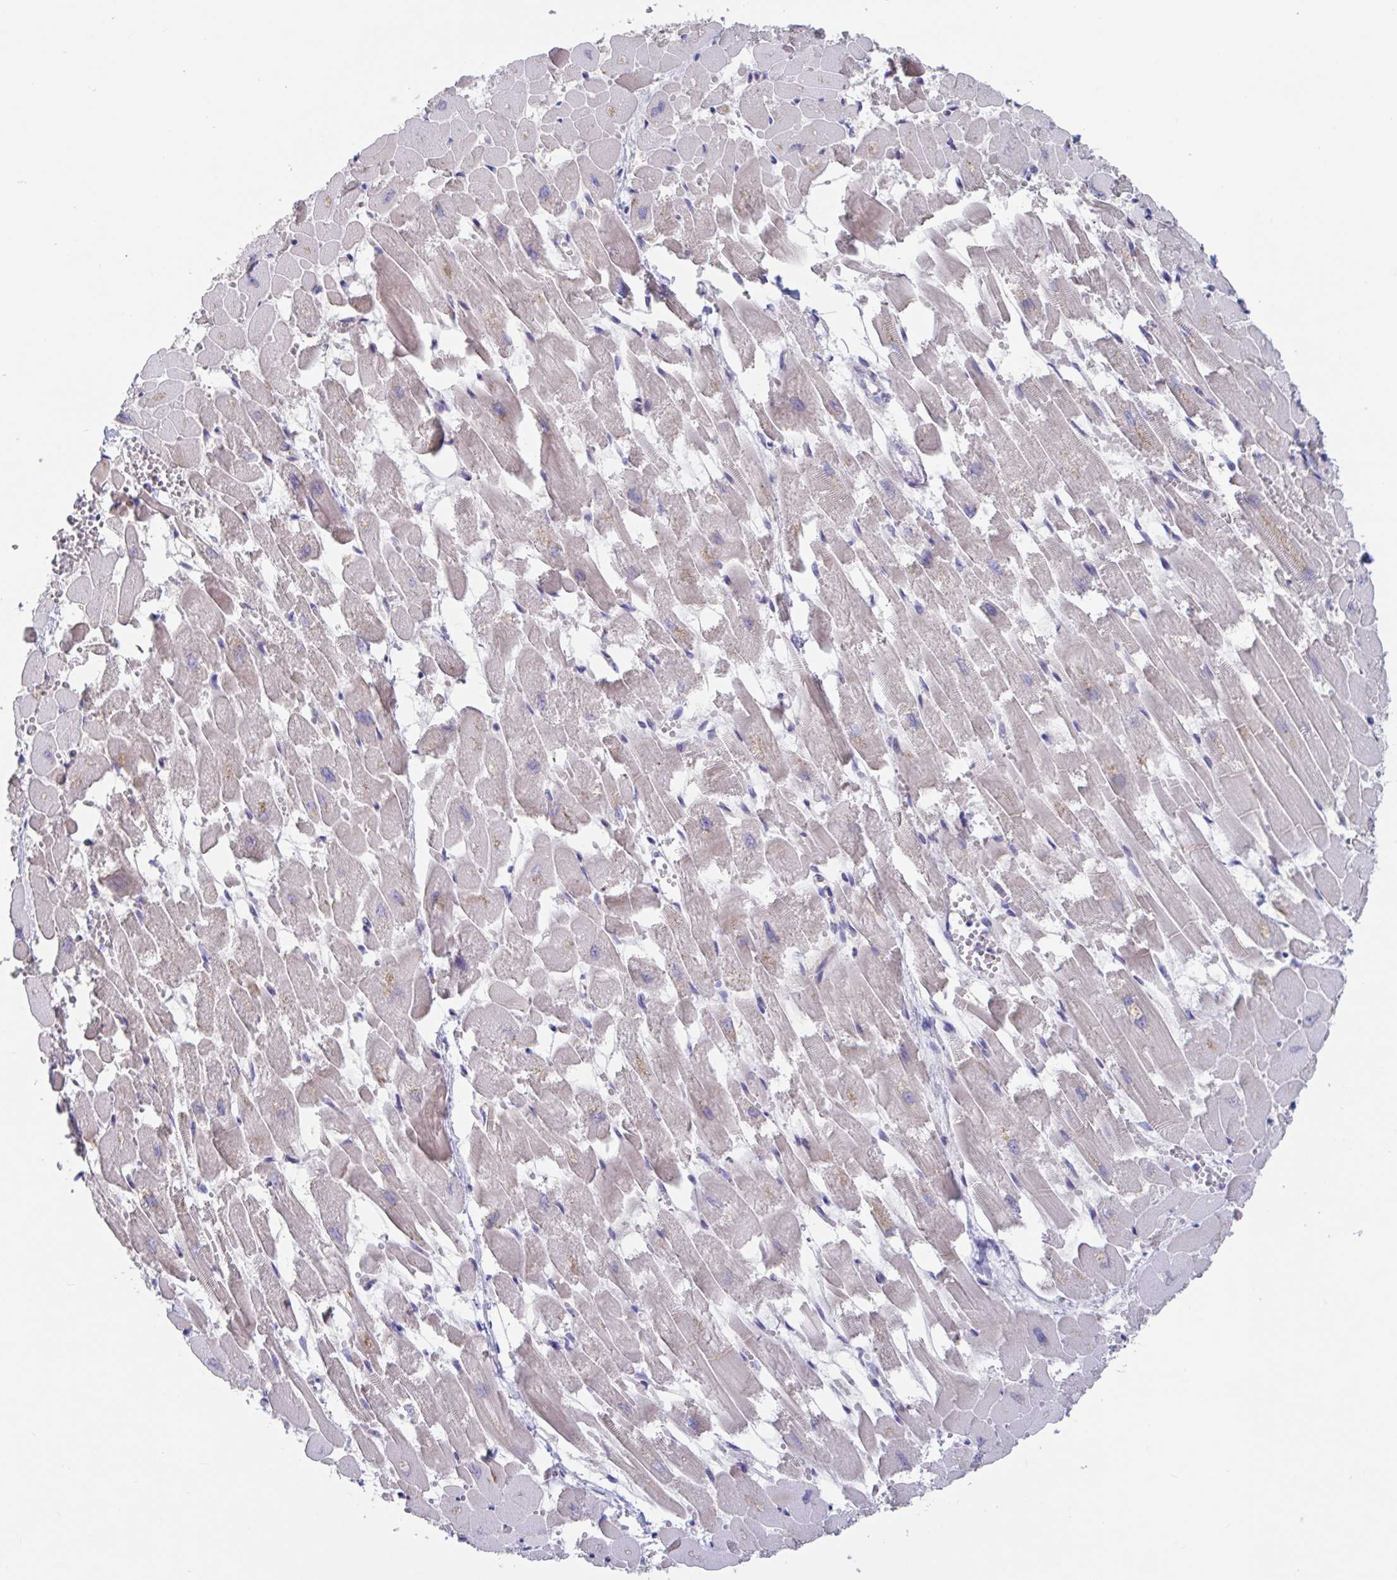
{"staining": {"intensity": "weak", "quantity": "25%-75%", "location": "cytoplasmic/membranous"}, "tissue": "heart muscle", "cell_type": "Cardiomyocytes", "image_type": "normal", "snomed": [{"axis": "morphology", "description": "Normal tissue, NOS"}, {"axis": "topography", "description": "Heart"}], "caption": "This micrograph reveals unremarkable heart muscle stained with IHC to label a protein in brown. The cytoplasmic/membranous of cardiomyocytes show weak positivity for the protein. Nuclei are counter-stained blue.", "gene": "UNKL", "patient": {"sex": "female", "age": 52}}